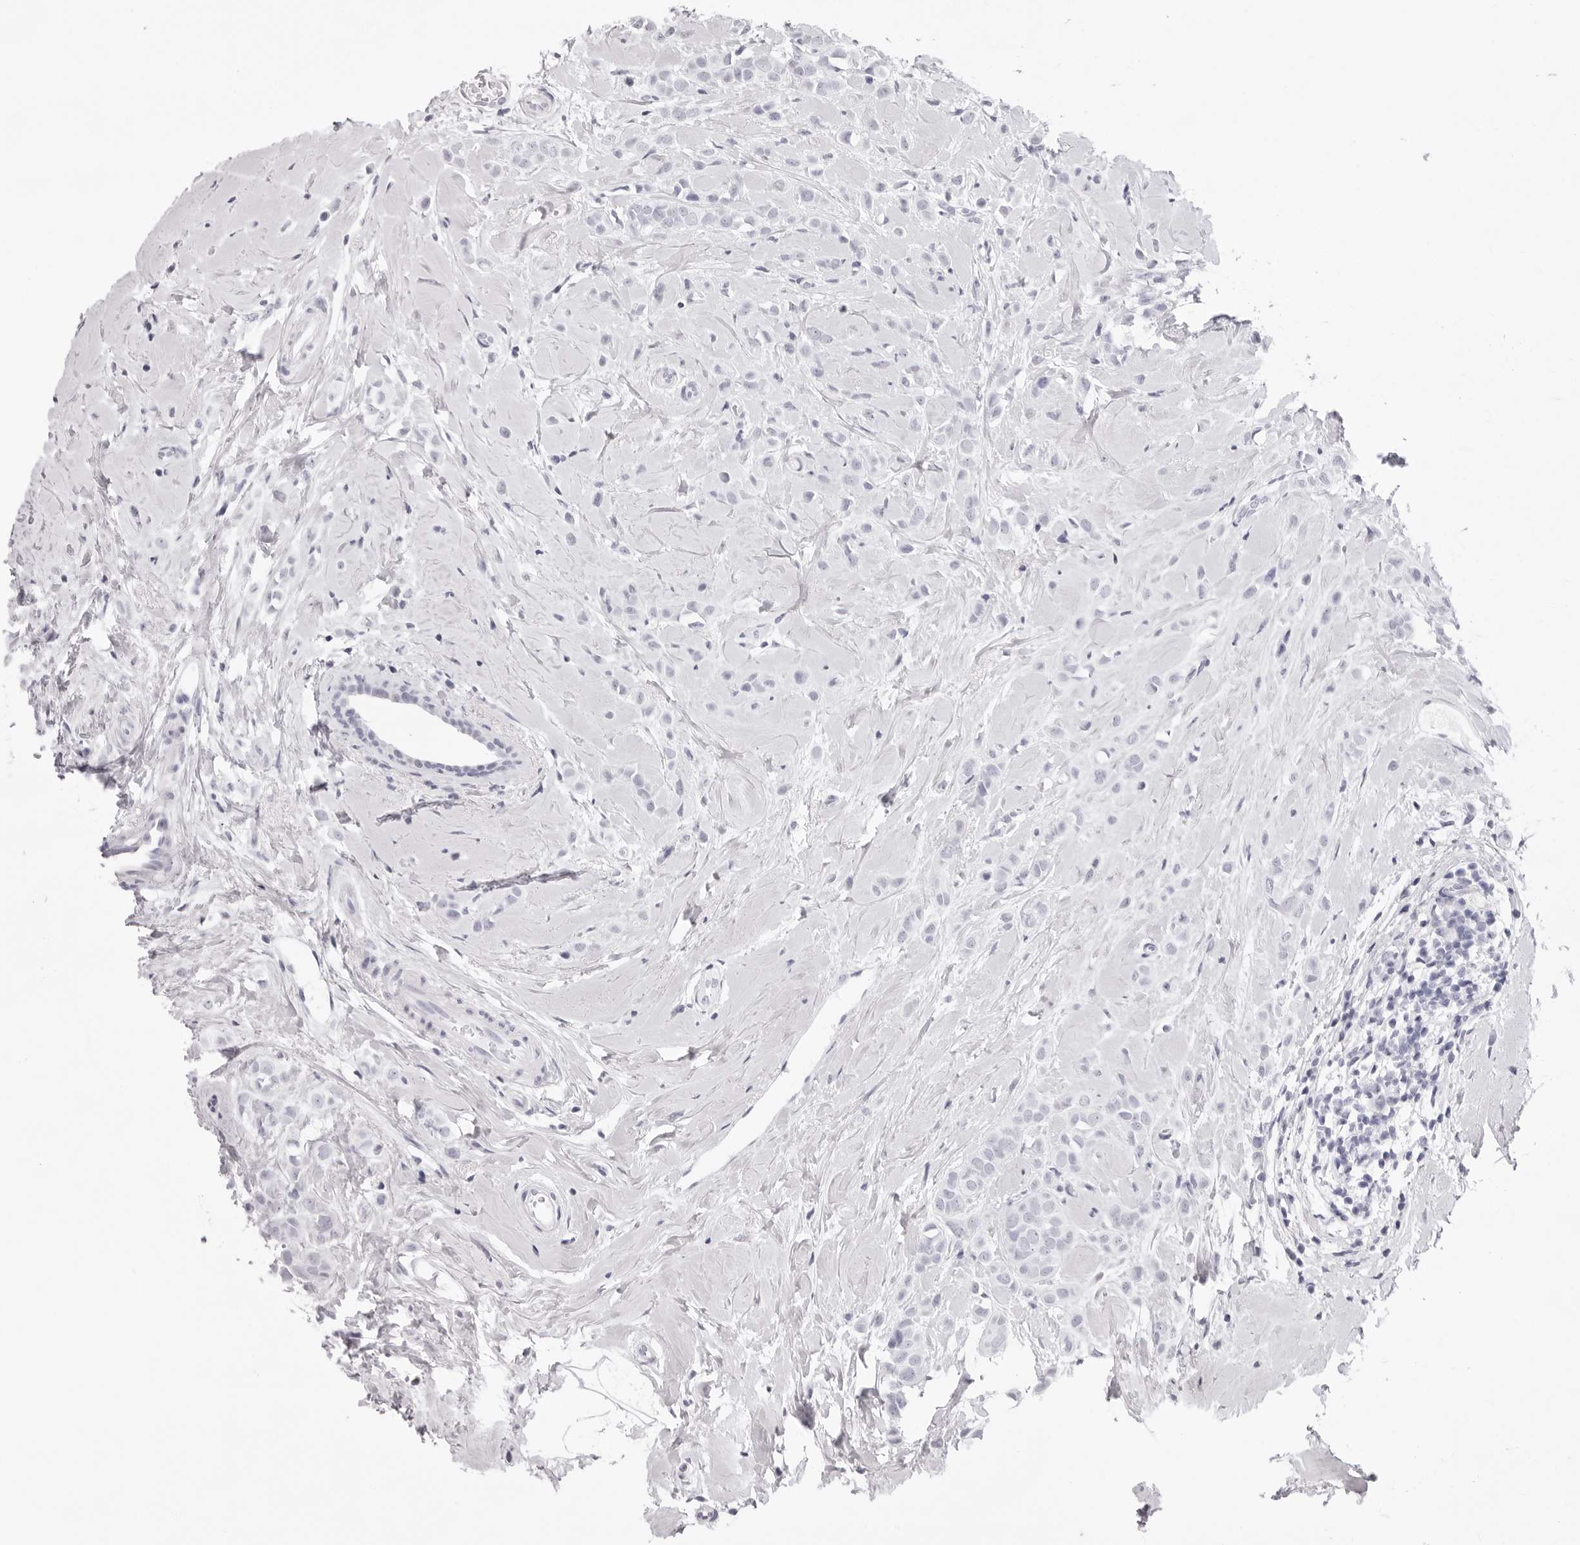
{"staining": {"intensity": "negative", "quantity": "none", "location": "none"}, "tissue": "breast cancer", "cell_type": "Tumor cells", "image_type": "cancer", "snomed": [{"axis": "morphology", "description": "Lobular carcinoma"}, {"axis": "topography", "description": "Breast"}], "caption": "Tumor cells show no significant staining in breast cancer (lobular carcinoma). (IHC, brightfield microscopy, high magnification).", "gene": "SMIM2", "patient": {"sex": "female", "age": 47}}